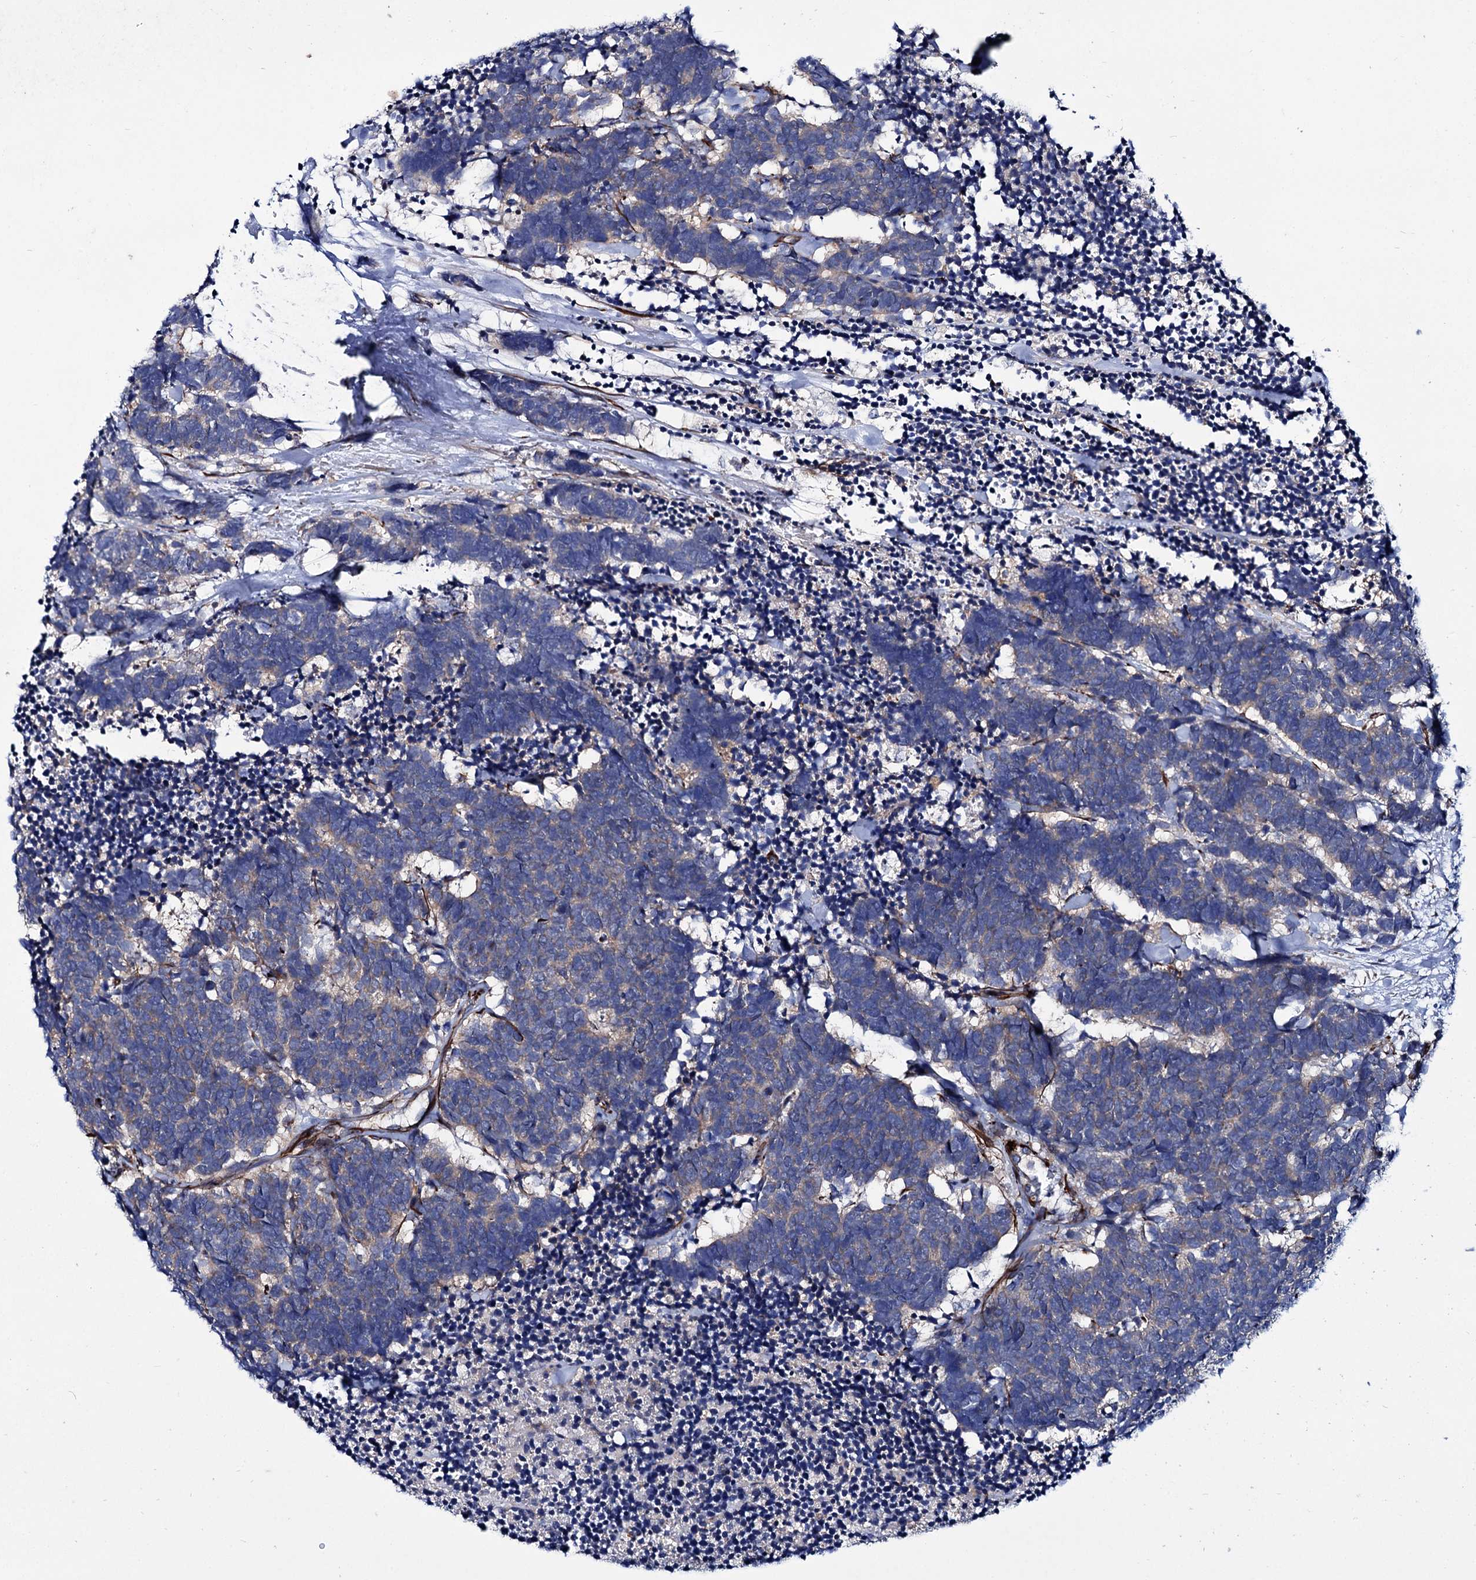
{"staining": {"intensity": "weak", "quantity": "25%-75%", "location": "cytoplasmic/membranous"}, "tissue": "carcinoid", "cell_type": "Tumor cells", "image_type": "cancer", "snomed": [{"axis": "morphology", "description": "Carcinoma, NOS"}, {"axis": "morphology", "description": "Carcinoid, malignant, NOS"}, {"axis": "topography", "description": "Urinary bladder"}], "caption": "Carcinoid (malignant) stained with a brown dye reveals weak cytoplasmic/membranous positive positivity in approximately 25%-75% of tumor cells.", "gene": "AXL", "patient": {"sex": "male", "age": 57}}